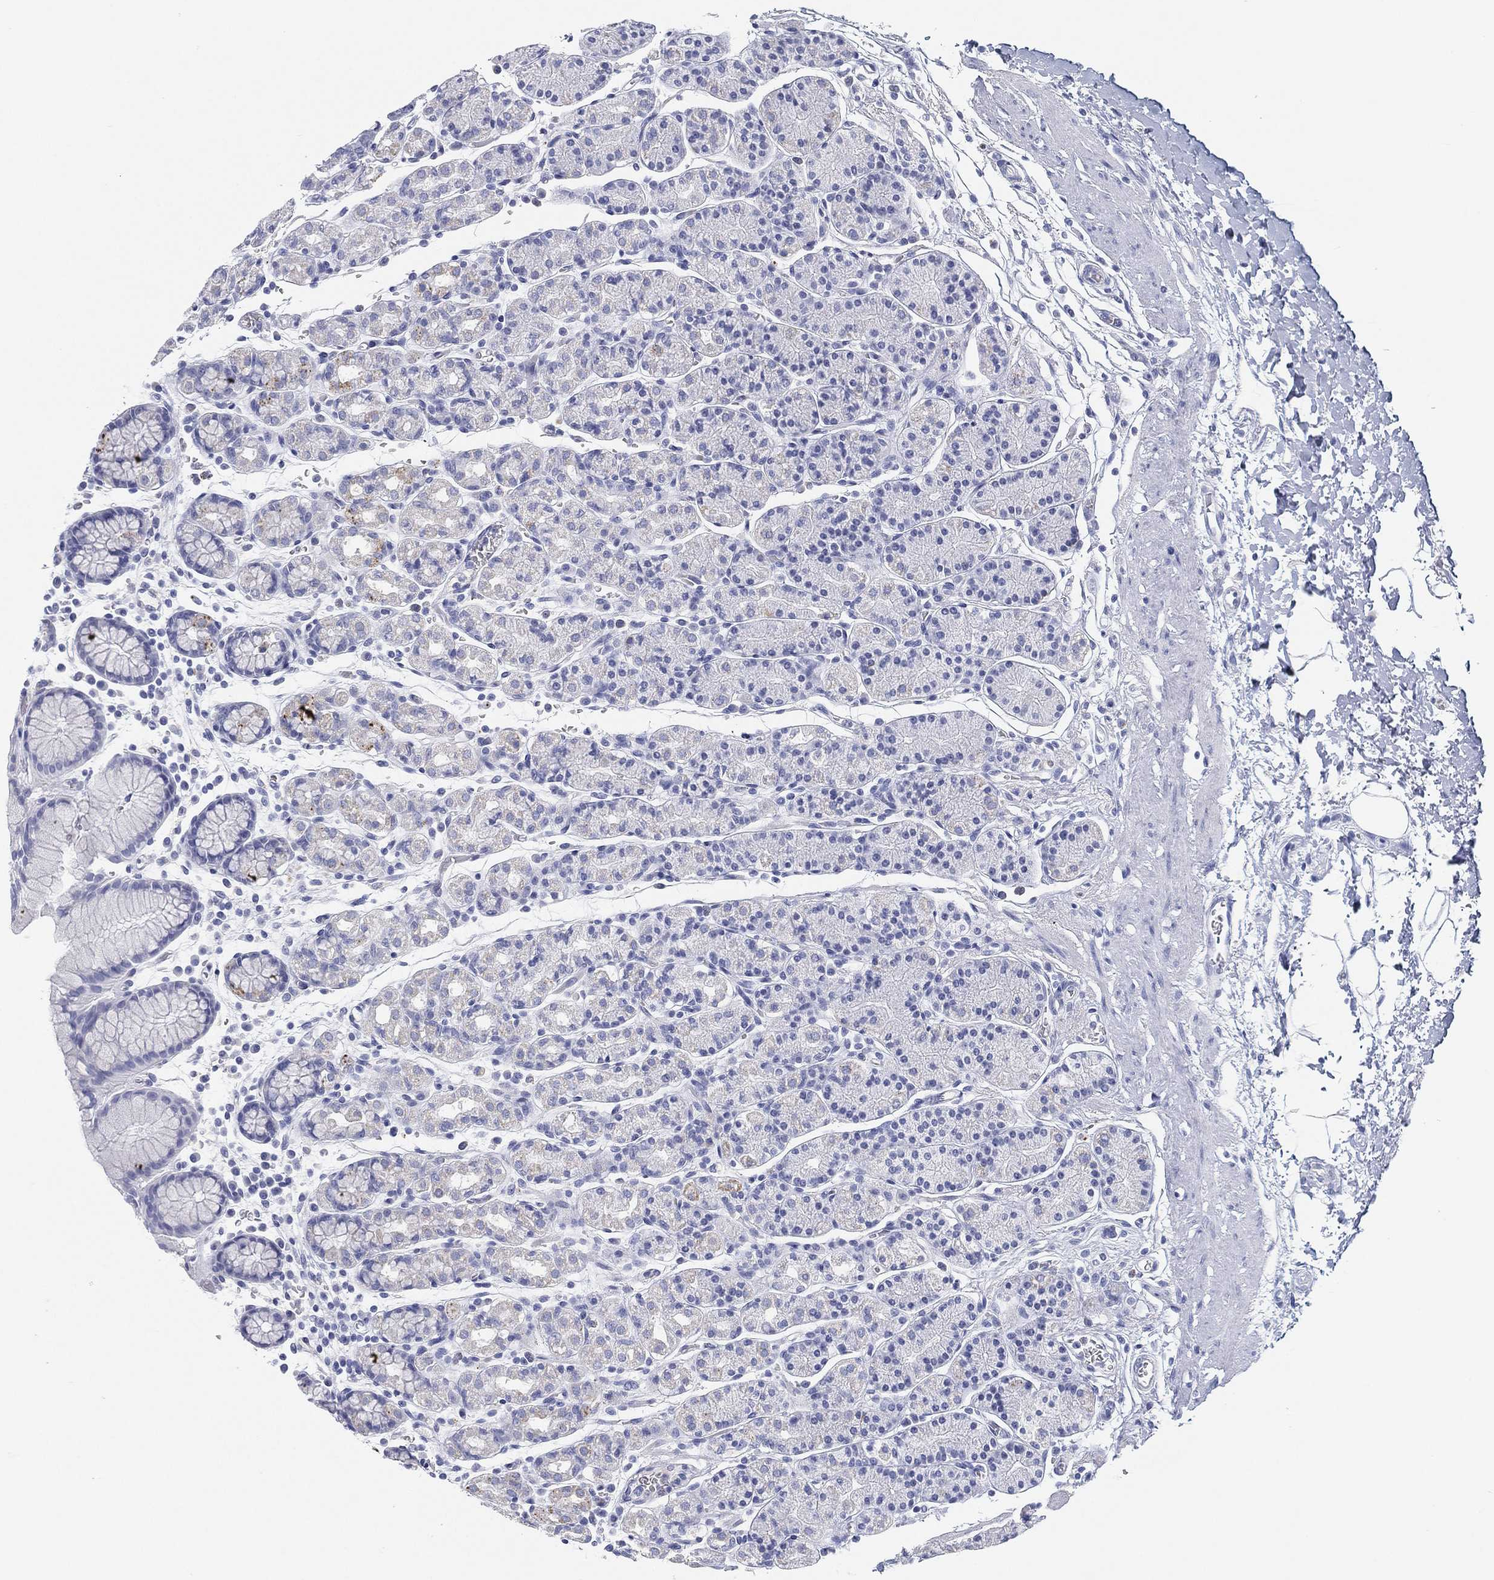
{"staining": {"intensity": "negative", "quantity": "none", "location": "none"}, "tissue": "stomach", "cell_type": "Glandular cells", "image_type": "normal", "snomed": [{"axis": "morphology", "description": "Normal tissue, NOS"}, {"axis": "topography", "description": "Stomach, upper"}, {"axis": "topography", "description": "Stomach"}], "caption": "This is a histopathology image of immunohistochemistry (IHC) staining of unremarkable stomach, which shows no expression in glandular cells. (Stains: DAB (3,3'-diaminobenzidine) IHC with hematoxylin counter stain, Microscopy: brightfield microscopy at high magnification).", "gene": "GPR61", "patient": {"sex": "male", "age": 62}}